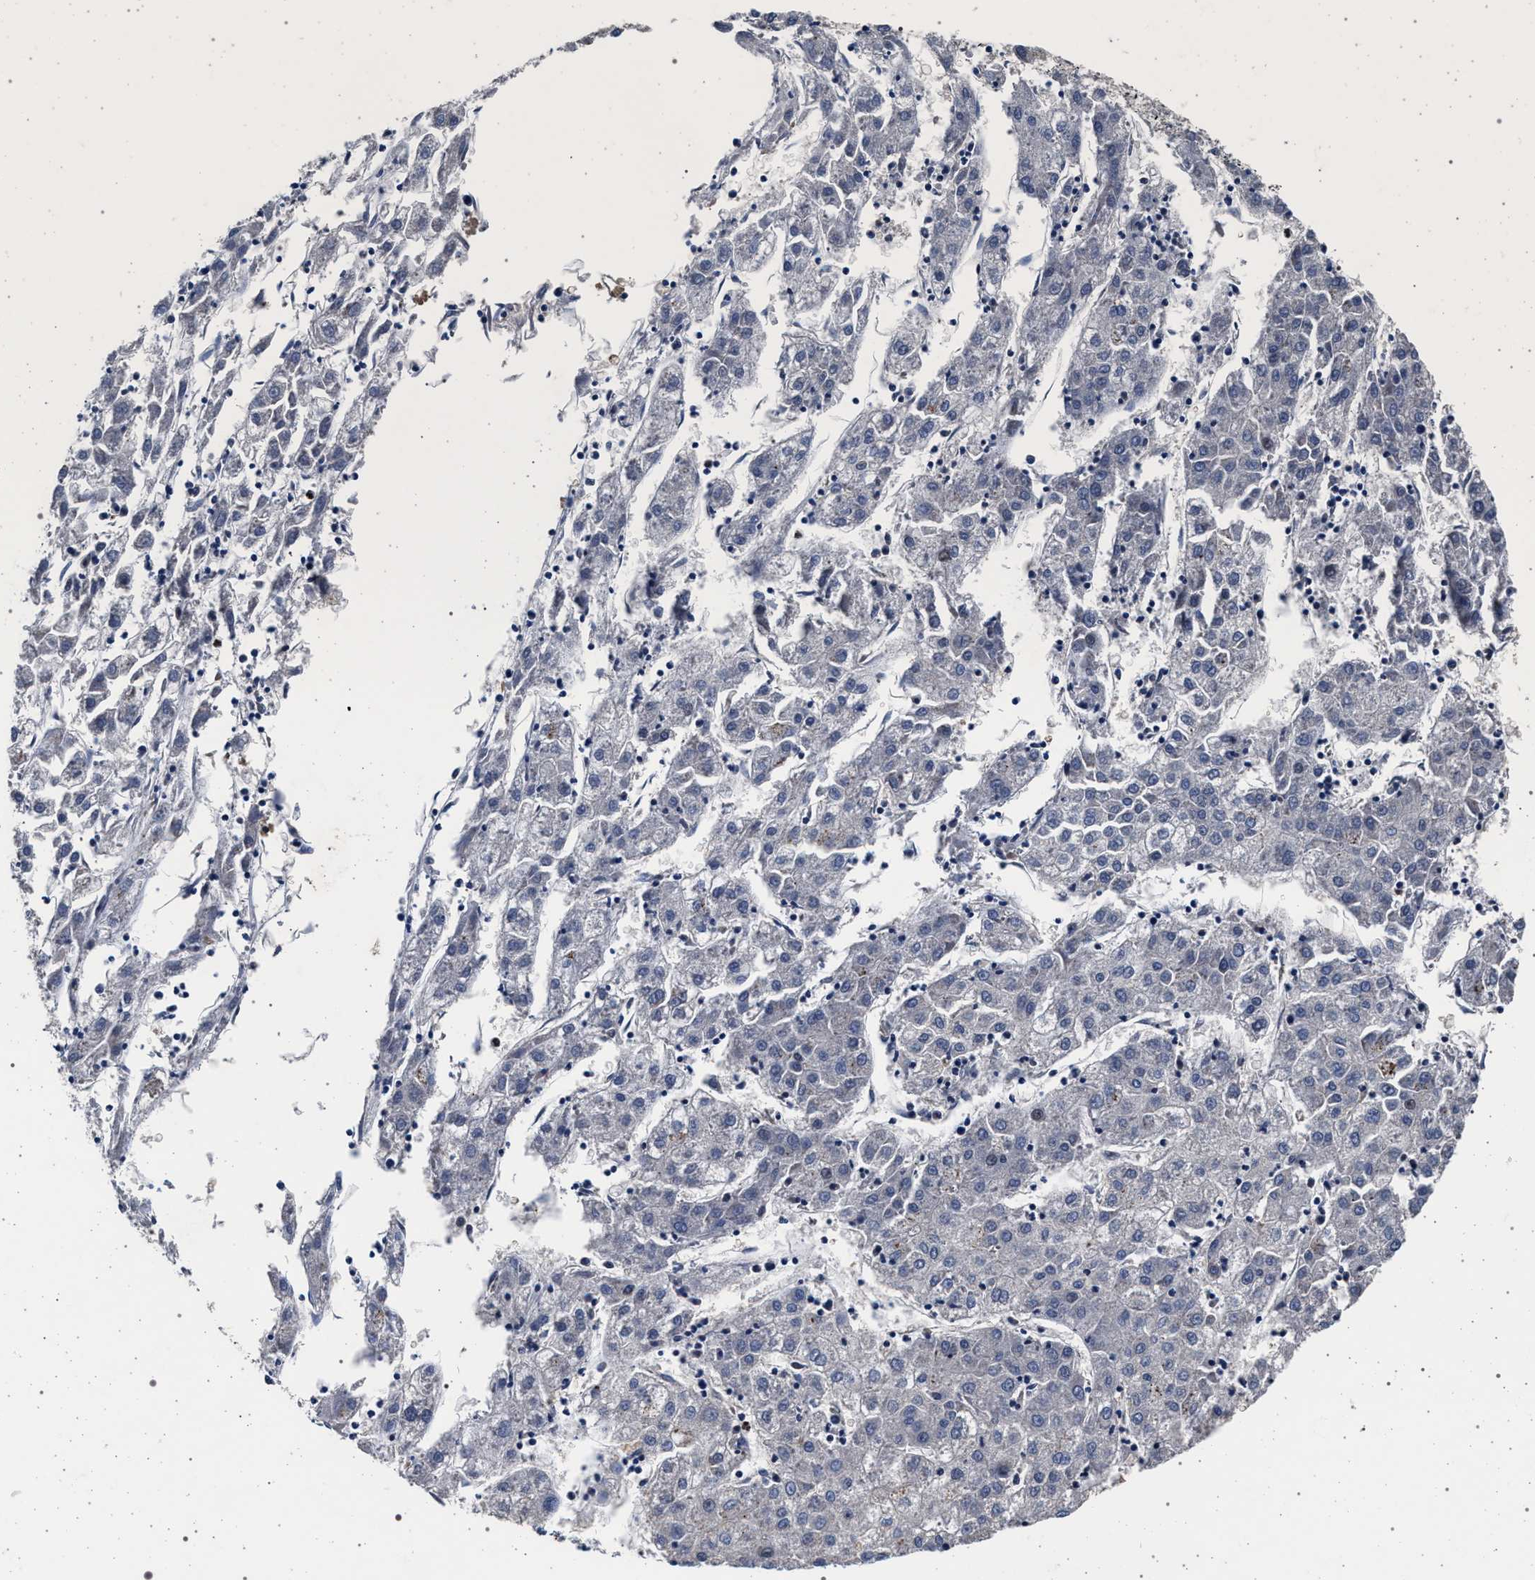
{"staining": {"intensity": "negative", "quantity": "none", "location": "none"}, "tissue": "liver cancer", "cell_type": "Tumor cells", "image_type": "cancer", "snomed": [{"axis": "morphology", "description": "Carcinoma, Hepatocellular, NOS"}, {"axis": "topography", "description": "Liver"}], "caption": "This image is of liver cancer (hepatocellular carcinoma) stained with immunohistochemistry to label a protein in brown with the nuclei are counter-stained blue. There is no expression in tumor cells.", "gene": "KCNK6", "patient": {"sex": "male", "age": 72}}